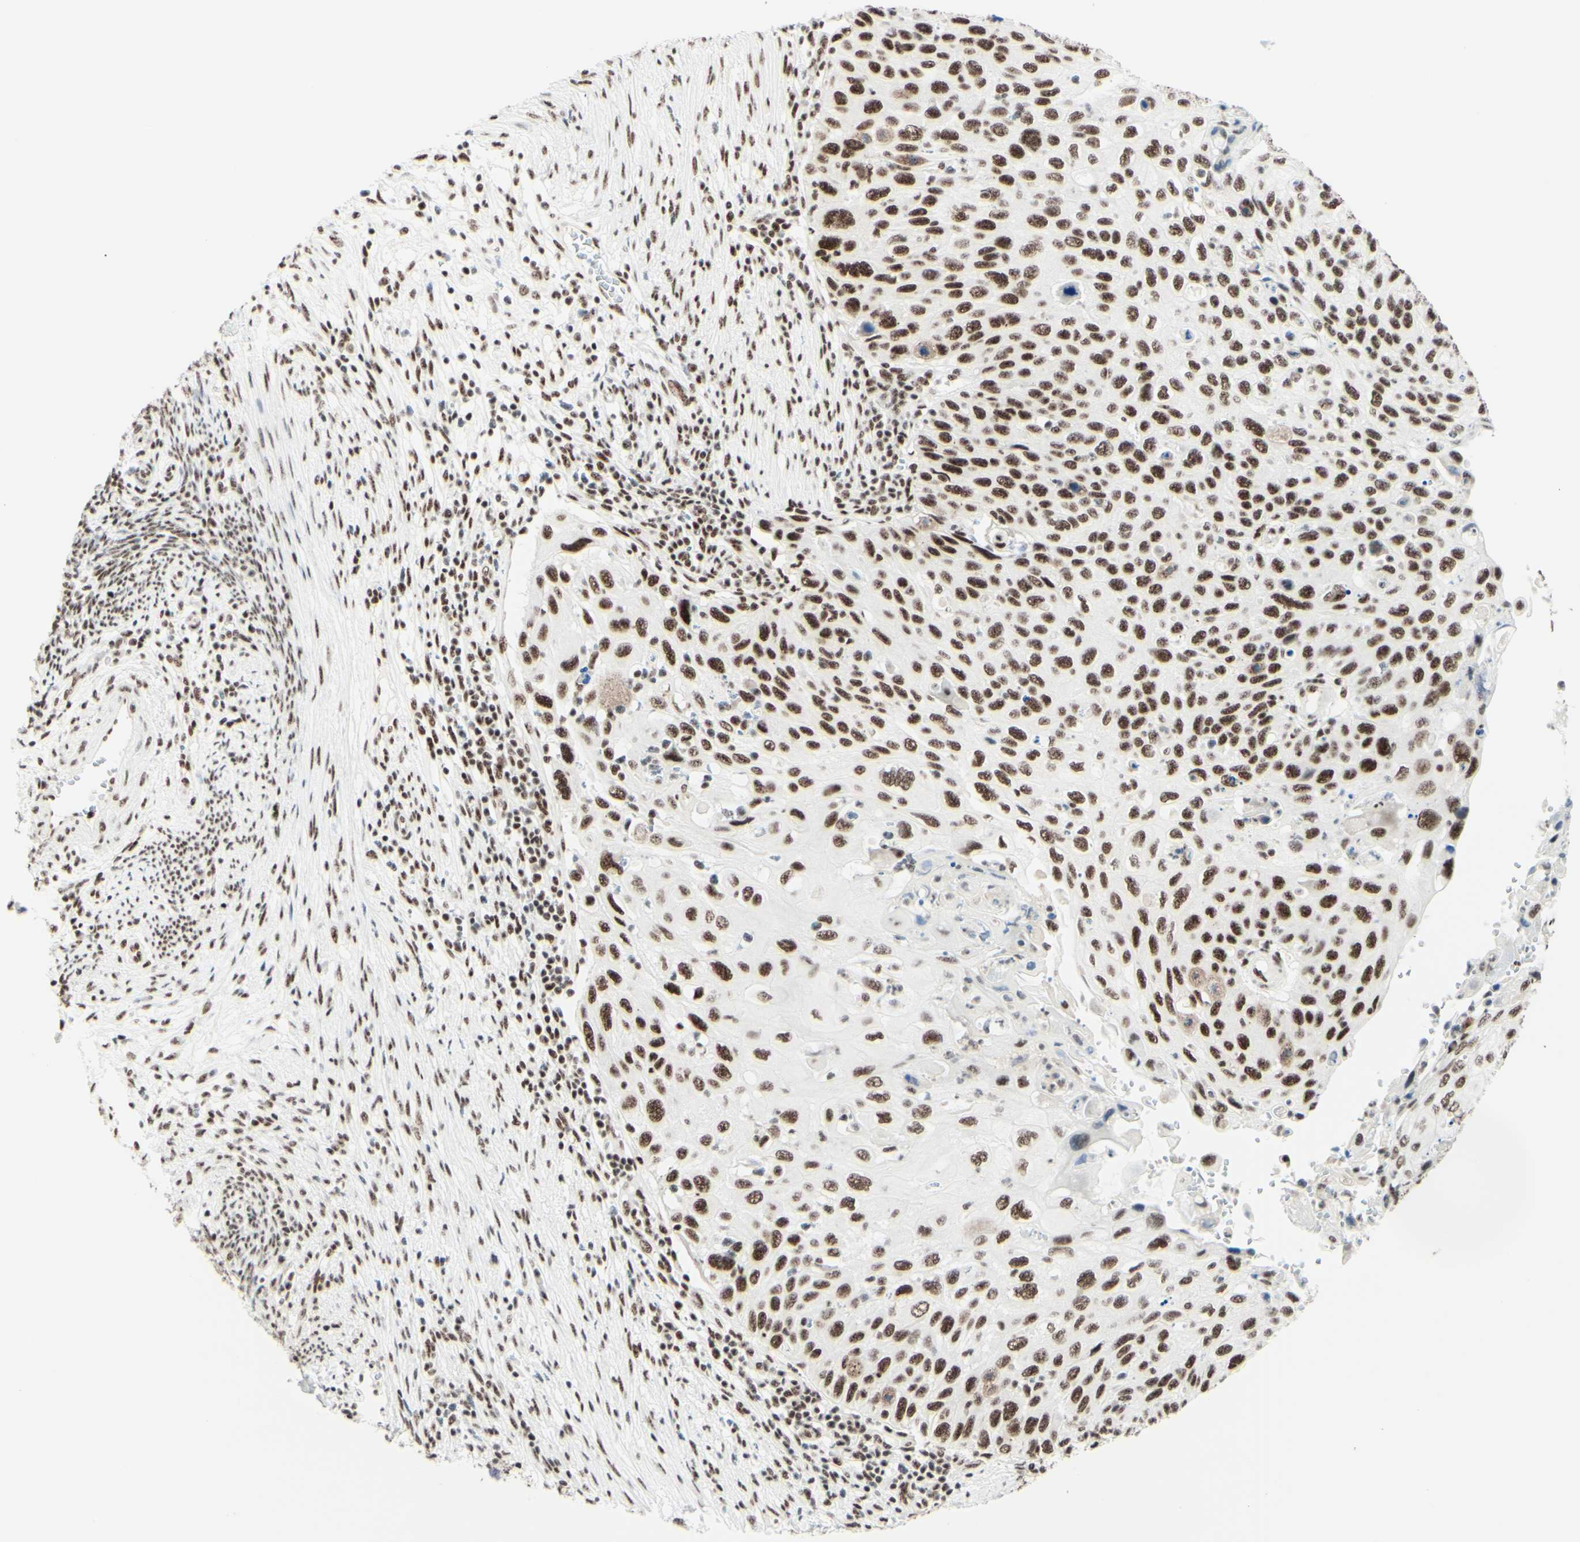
{"staining": {"intensity": "weak", "quantity": ">75%", "location": "nuclear"}, "tissue": "cervical cancer", "cell_type": "Tumor cells", "image_type": "cancer", "snomed": [{"axis": "morphology", "description": "Squamous cell carcinoma, NOS"}, {"axis": "topography", "description": "Cervix"}], "caption": "Cervical cancer (squamous cell carcinoma) tissue shows weak nuclear expression in approximately >75% of tumor cells, visualized by immunohistochemistry.", "gene": "WTAP", "patient": {"sex": "female", "age": 70}}